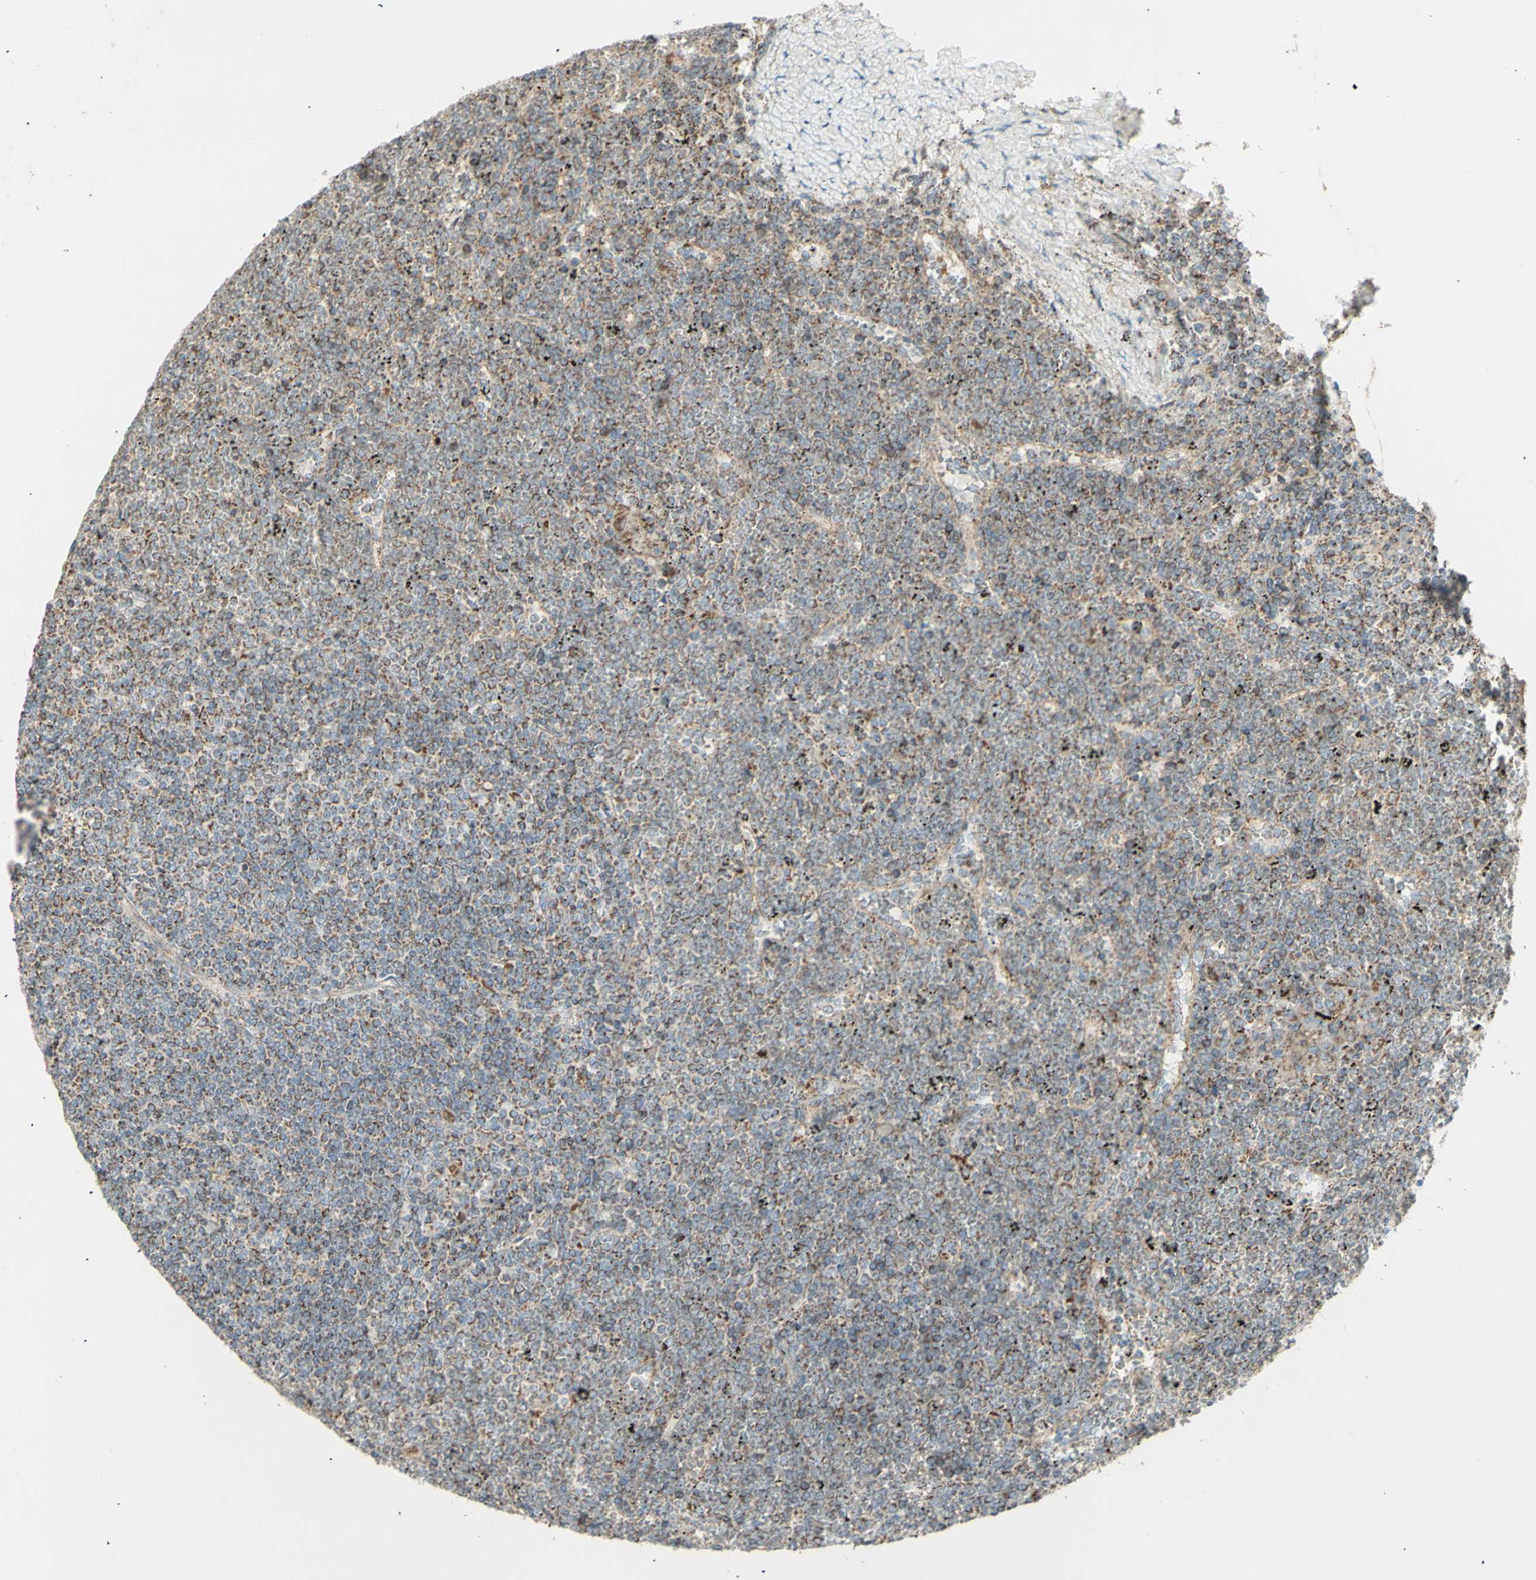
{"staining": {"intensity": "weak", "quantity": "25%-75%", "location": "cytoplasmic/membranous"}, "tissue": "lymphoma", "cell_type": "Tumor cells", "image_type": "cancer", "snomed": [{"axis": "morphology", "description": "Malignant lymphoma, non-Hodgkin's type, Low grade"}, {"axis": "topography", "description": "Spleen"}], "caption": "Lymphoma was stained to show a protein in brown. There is low levels of weak cytoplasmic/membranous staining in about 25%-75% of tumor cells. (IHC, brightfield microscopy, high magnification).", "gene": "LETM1", "patient": {"sex": "female", "age": 19}}